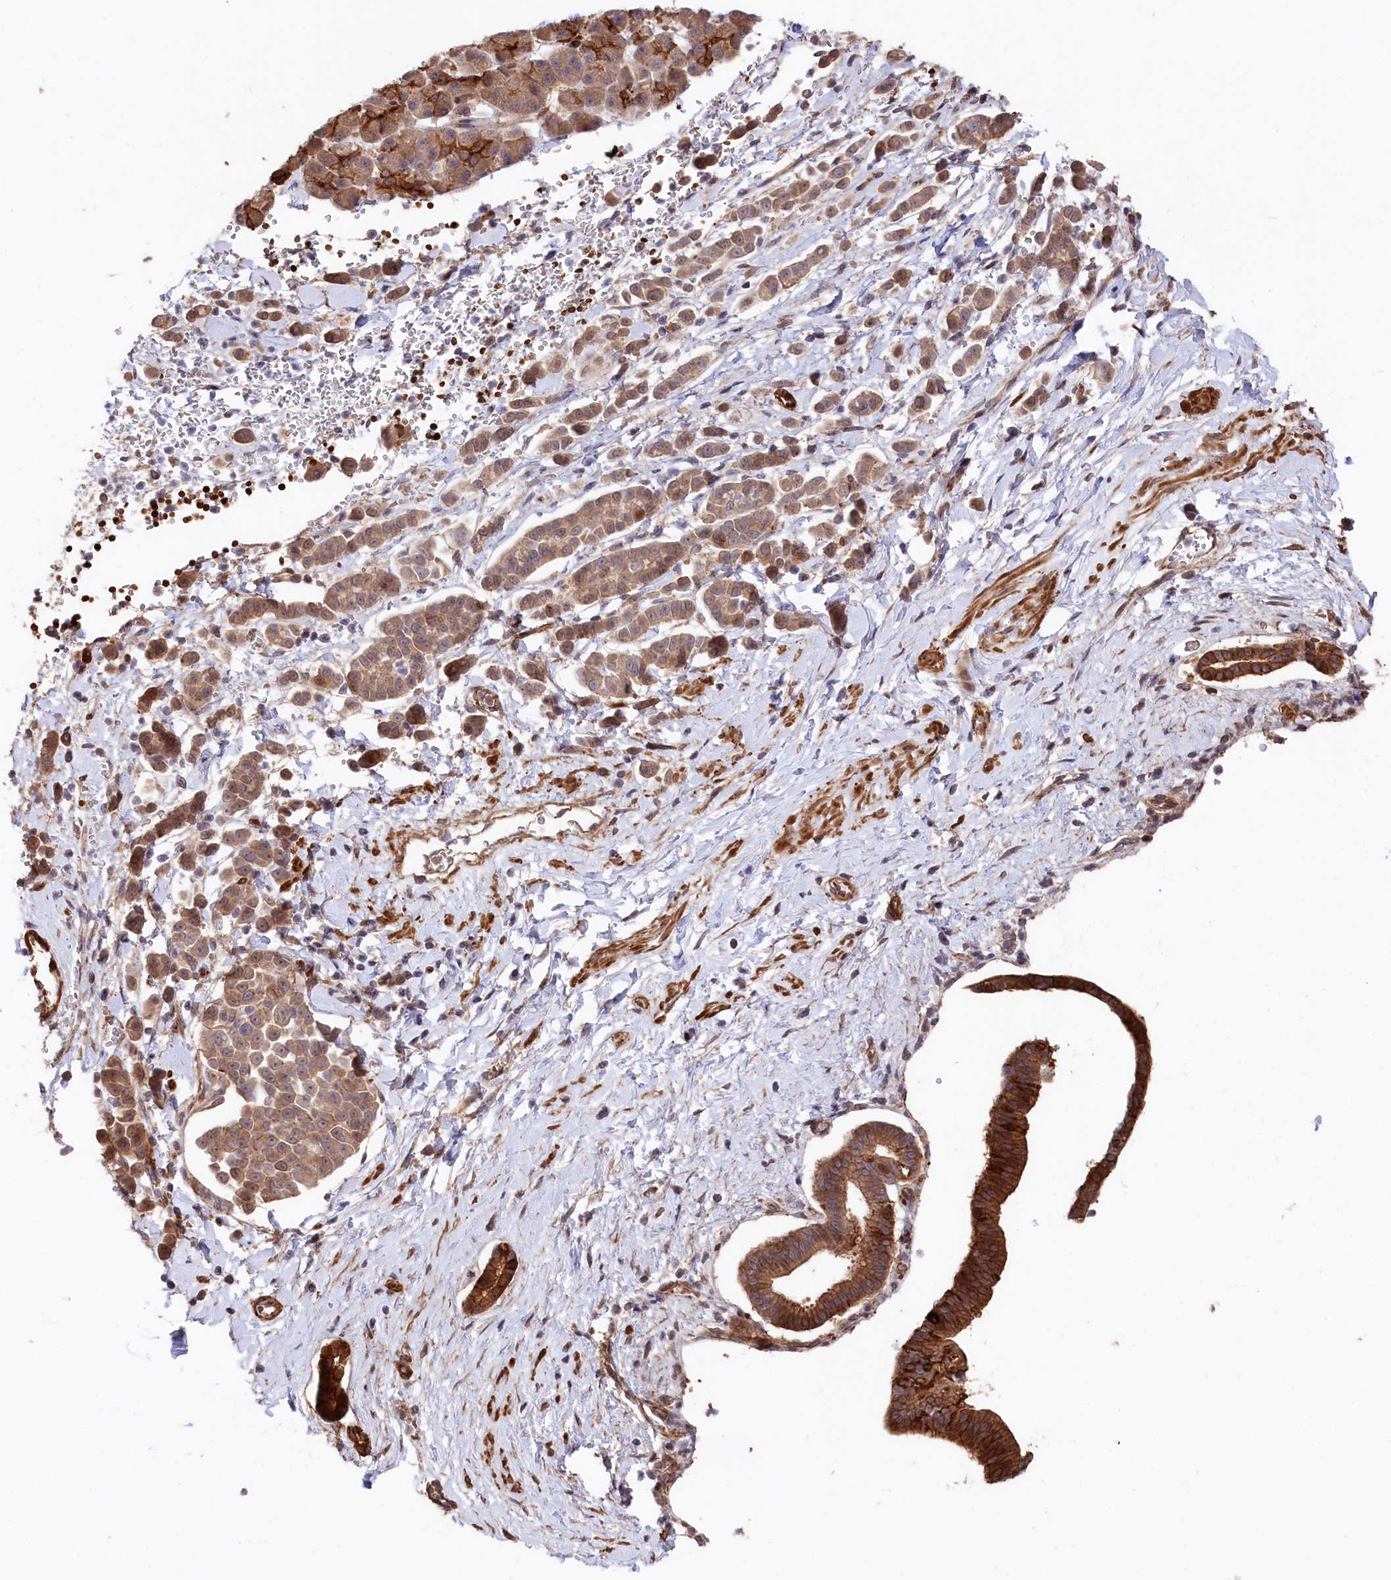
{"staining": {"intensity": "strong", "quantity": ">75%", "location": "cytoplasmic/membranous"}, "tissue": "pancreatic cancer", "cell_type": "Tumor cells", "image_type": "cancer", "snomed": [{"axis": "morphology", "description": "Normal tissue, NOS"}, {"axis": "morphology", "description": "Adenocarcinoma, NOS"}, {"axis": "topography", "description": "Pancreas"}], "caption": "Pancreatic cancer (adenocarcinoma) stained with a brown dye demonstrates strong cytoplasmic/membranous positive staining in approximately >75% of tumor cells.", "gene": "TNKS1BP1", "patient": {"sex": "female", "age": 64}}